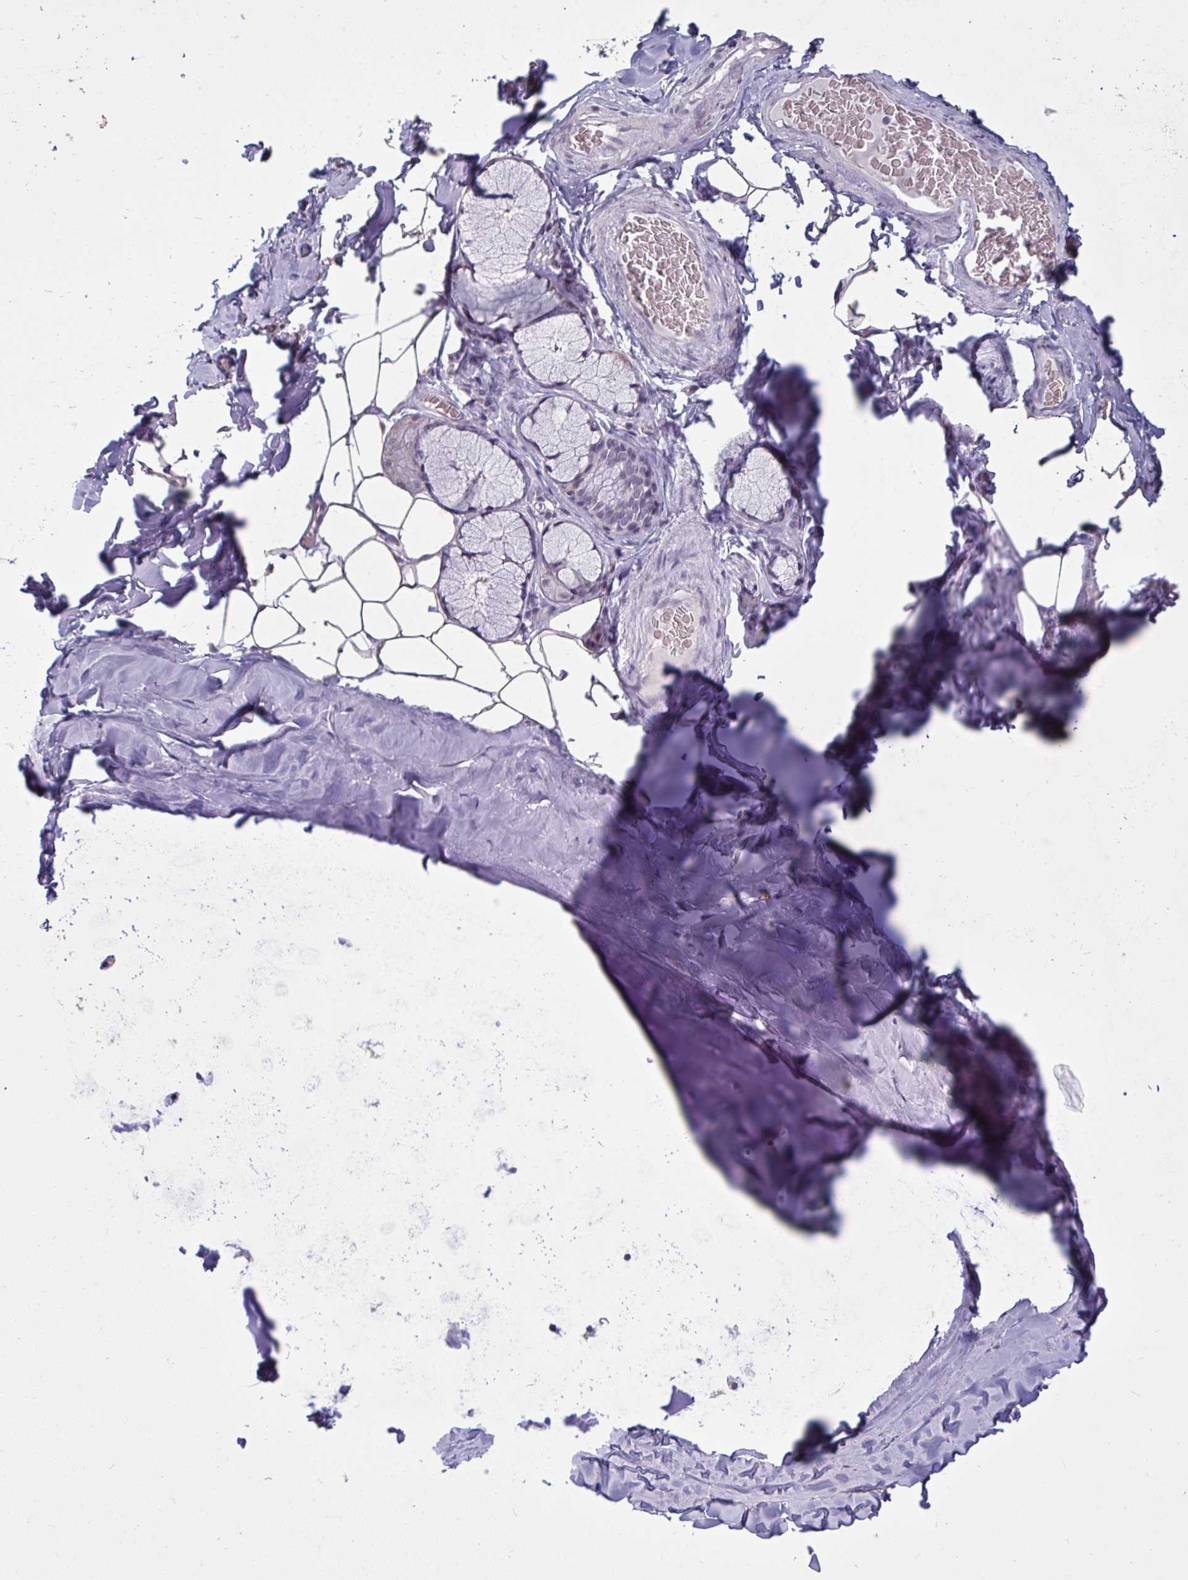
{"staining": {"intensity": "negative", "quantity": "none", "location": "none"}, "tissue": "adipose tissue", "cell_type": "Adipocytes", "image_type": "normal", "snomed": [{"axis": "morphology", "description": "Normal tissue, NOS"}, {"axis": "topography", "description": "Cartilage tissue"}, {"axis": "topography", "description": "Bronchus"}, {"axis": "topography", "description": "Peripheral nerve tissue"}], "caption": "Immunohistochemistry (IHC) of benign adipose tissue displays no staining in adipocytes.", "gene": "TBC1D4", "patient": {"sex": "male", "age": 67}}